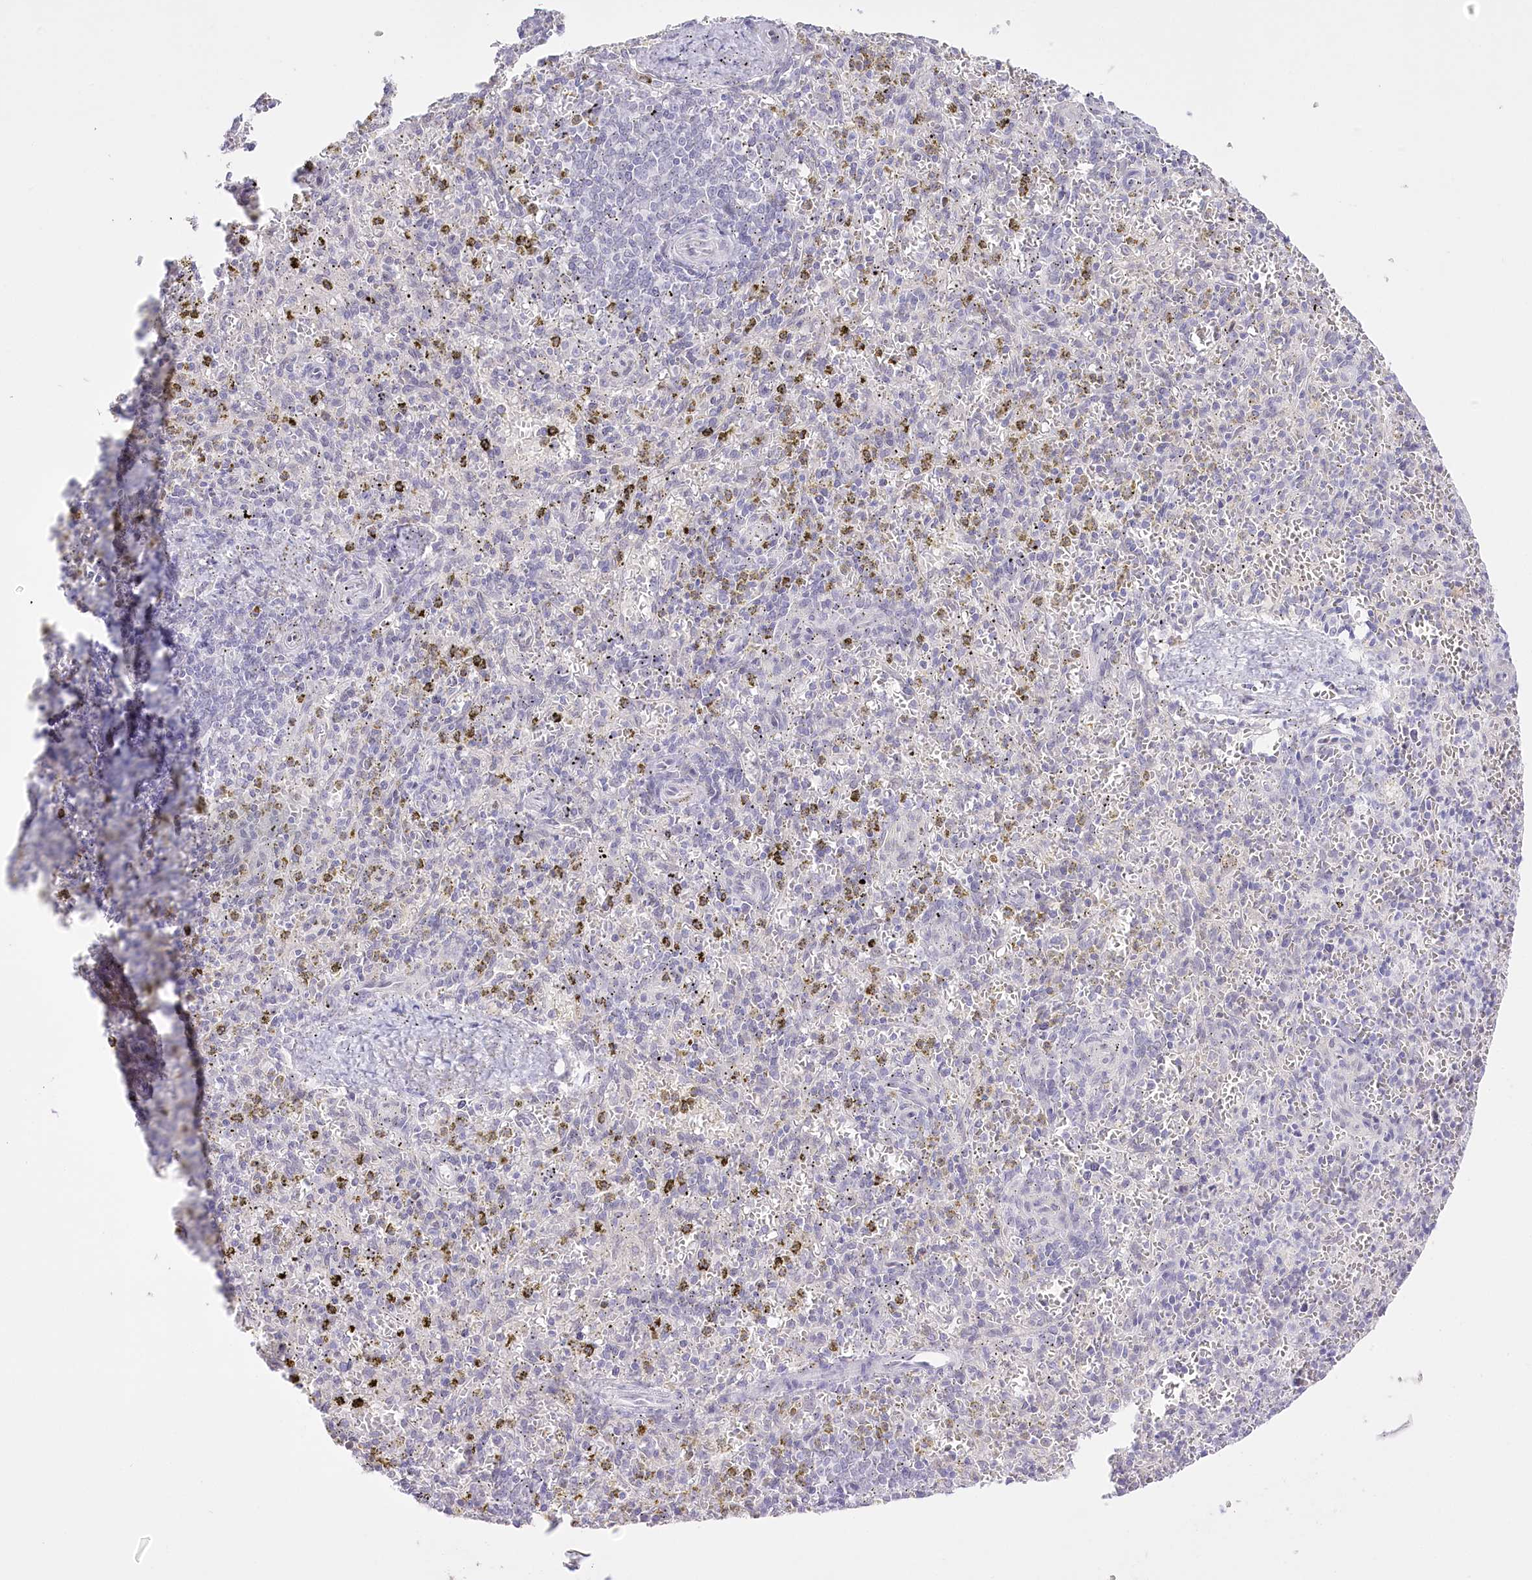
{"staining": {"intensity": "negative", "quantity": "none", "location": "none"}, "tissue": "spleen", "cell_type": "Cells in red pulp", "image_type": "normal", "snomed": [{"axis": "morphology", "description": "Normal tissue, NOS"}, {"axis": "topography", "description": "Spleen"}], "caption": "There is no significant expression in cells in red pulp of spleen. (DAB IHC, high magnification).", "gene": "SLC39A10", "patient": {"sex": "male", "age": 72}}